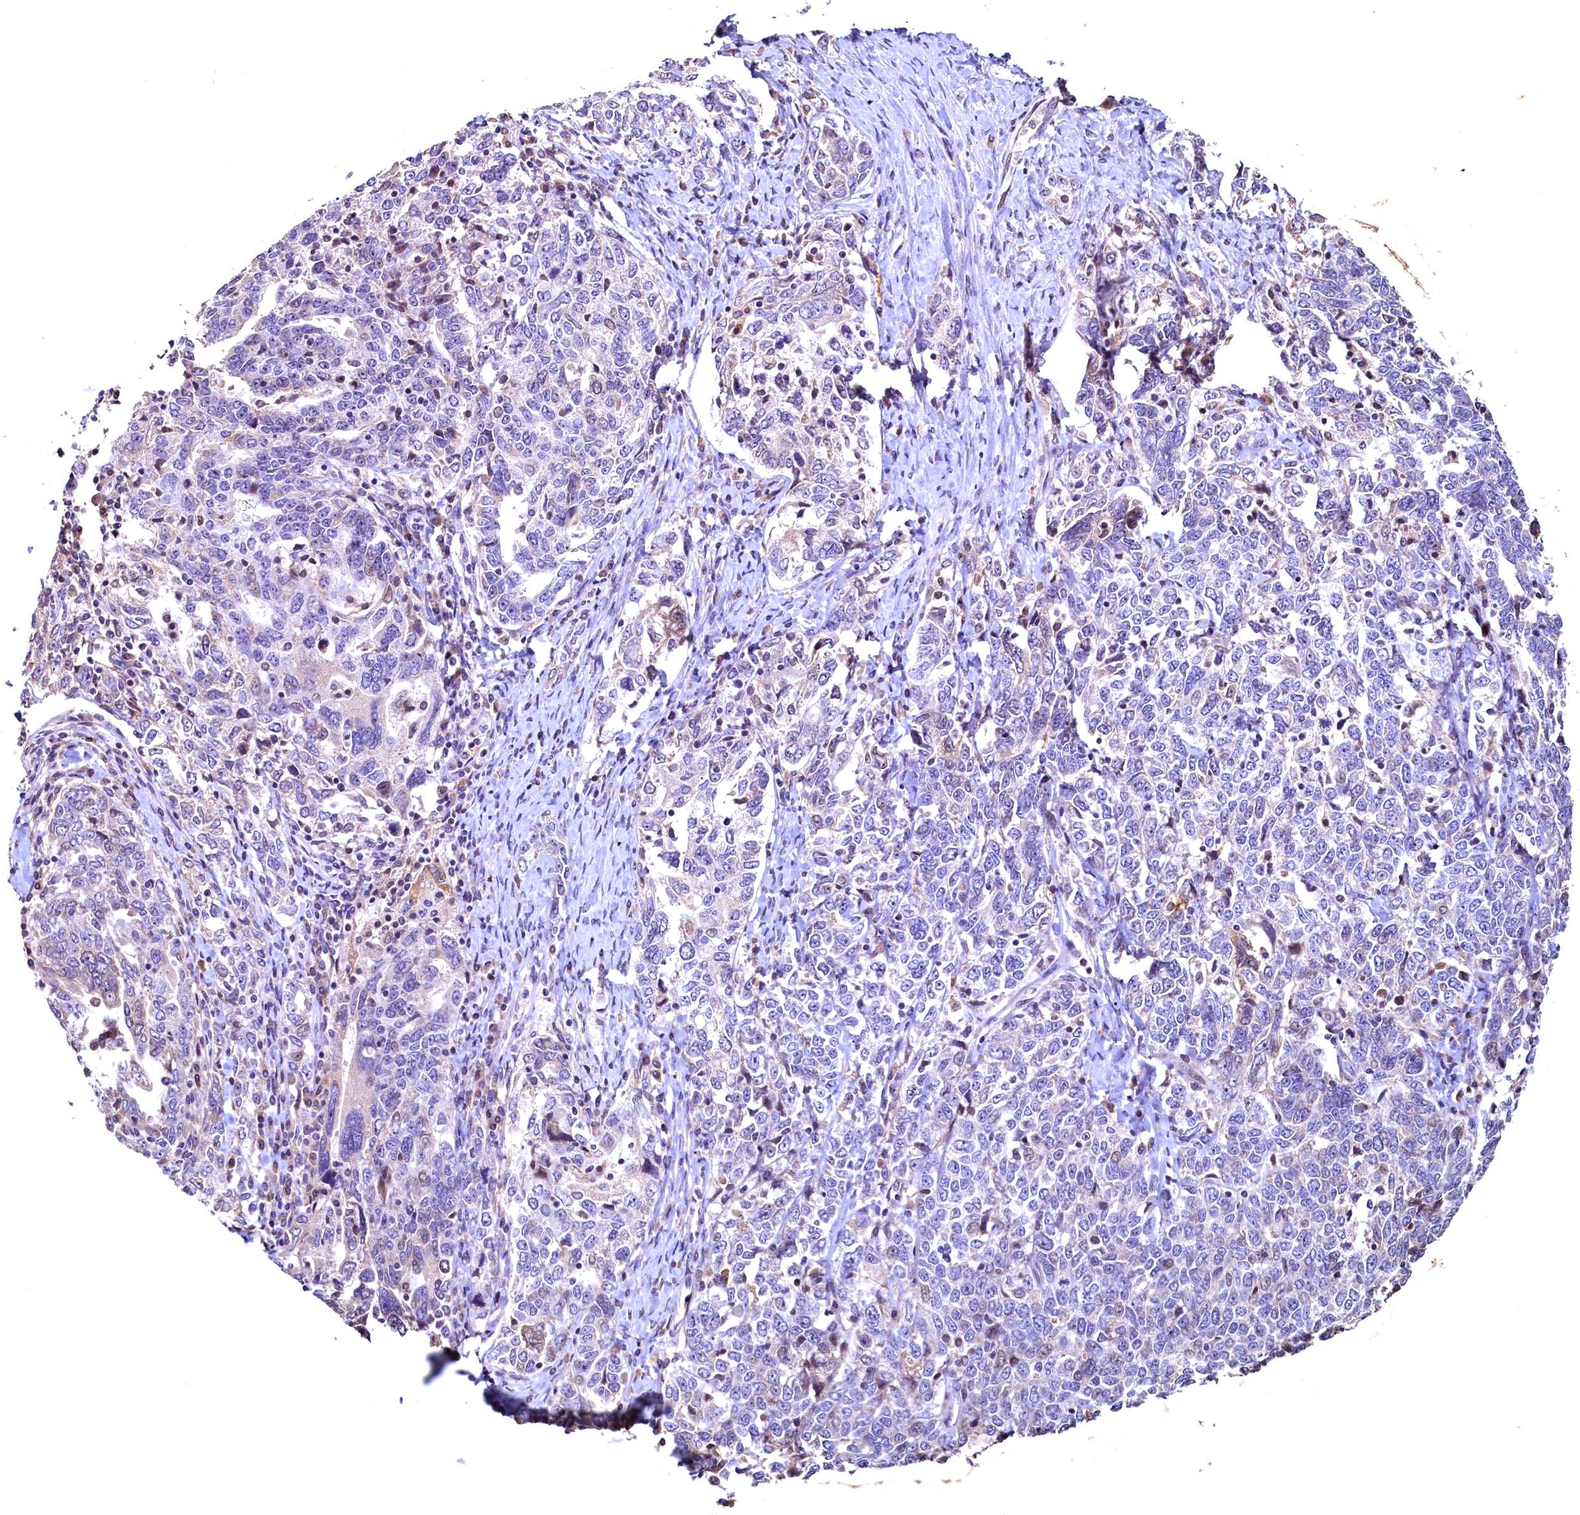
{"staining": {"intensity": "negative", "quantity": "none", "location": "none"}, "tissue": "ovarian cancer", "cell_type": "Tumor cells", "image_type": "cancer", "snomed": [{"axis": "morphology", "description": "Carcinoma, endometroid"}, {"axis": "topography", "description": "Ovary"}], "caption": "Endometroid carcinoma (ovarian) was stained to show a protein in brown. There is no significant positivity in tumor cells.", "gene": "LATS2", "patient": {"sex": "female", "age": 62}}